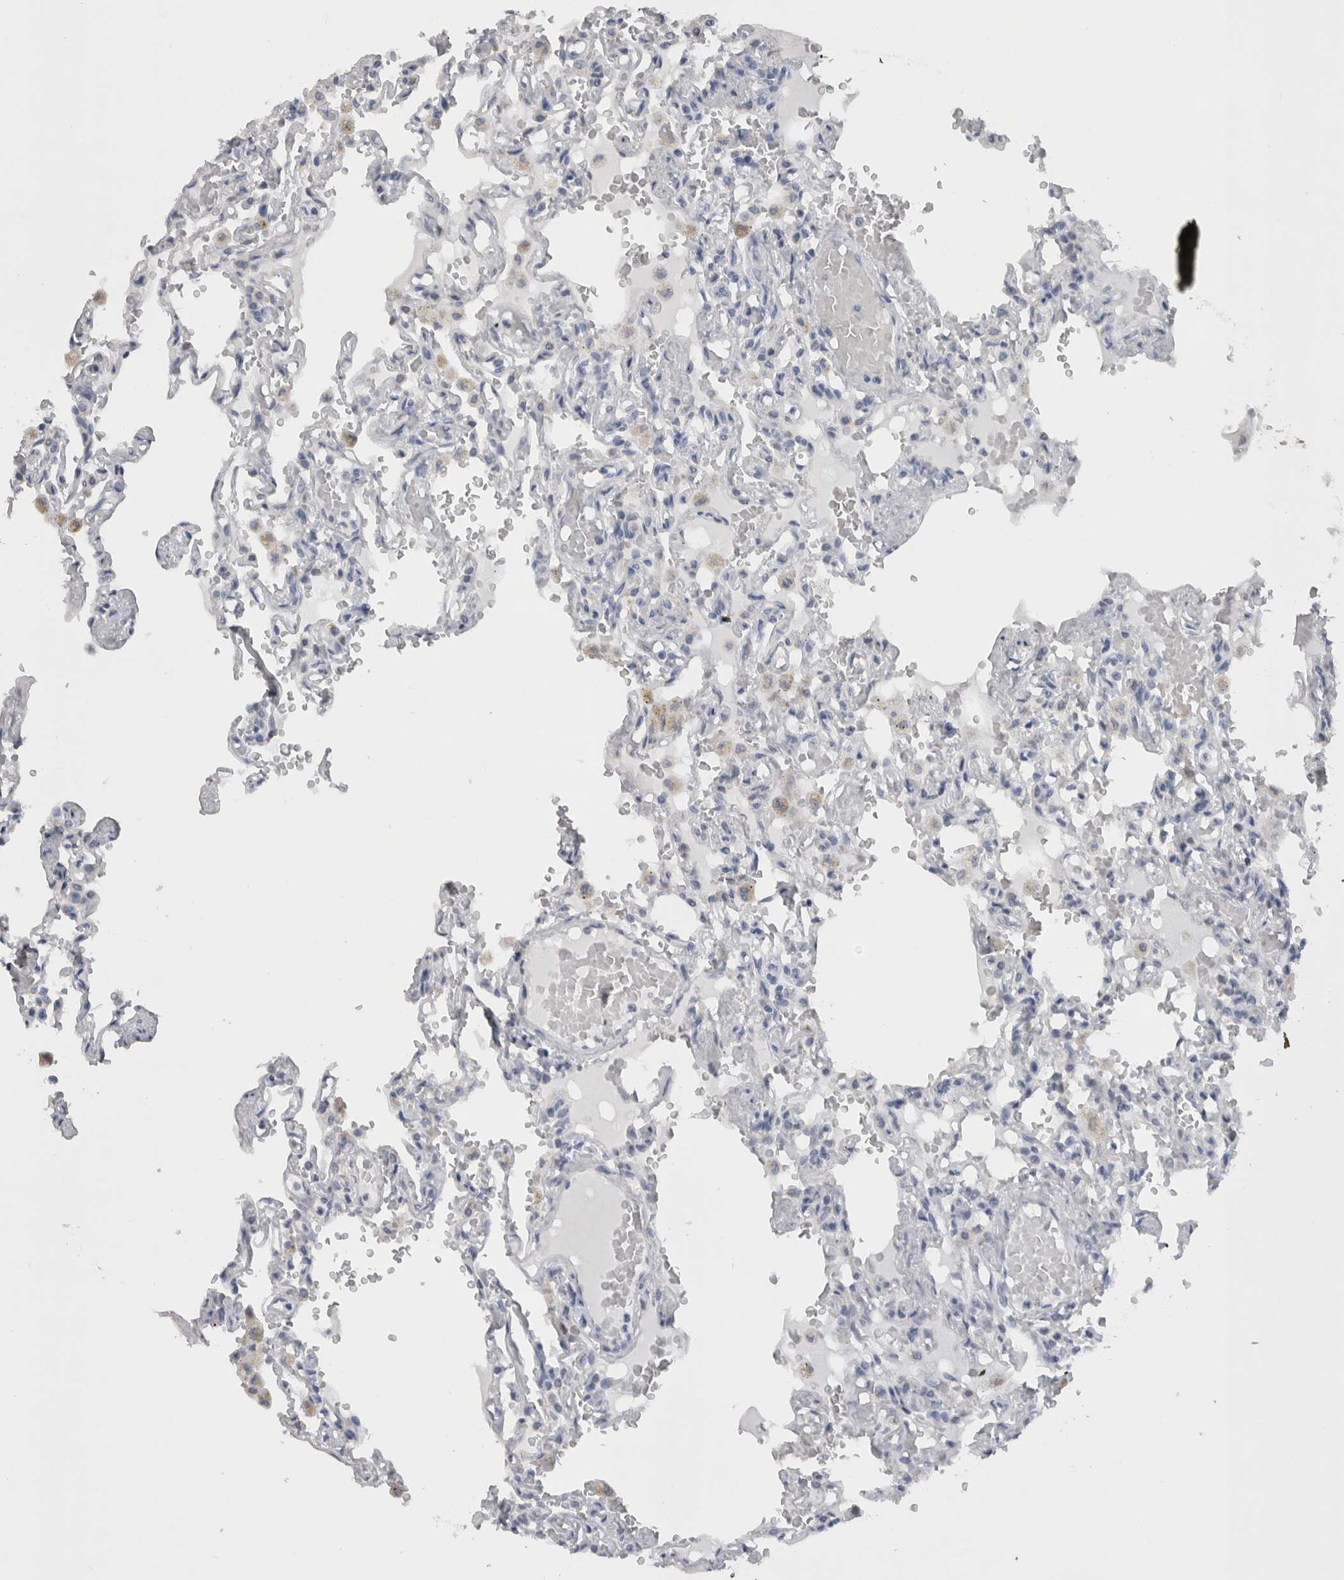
{"staining": {"intensity": "negative", "quantity": "none", "location": "none"}, "tissue": "lung", "cell_type": "Alveolar cells", "image_type": "normal", "snomed": [{"axis": "morphology", "description": "Normal tissue, NOS"}, {"axis": "topography", "description": "Lung"}], "caption": "Immunohistochemistry histopathology image of normal lung: human lung stained with DAB displays no significant protein staining in alveolar cells.", "gene": "DHRS4", "patient": {"sex": "male", "age": 21}}